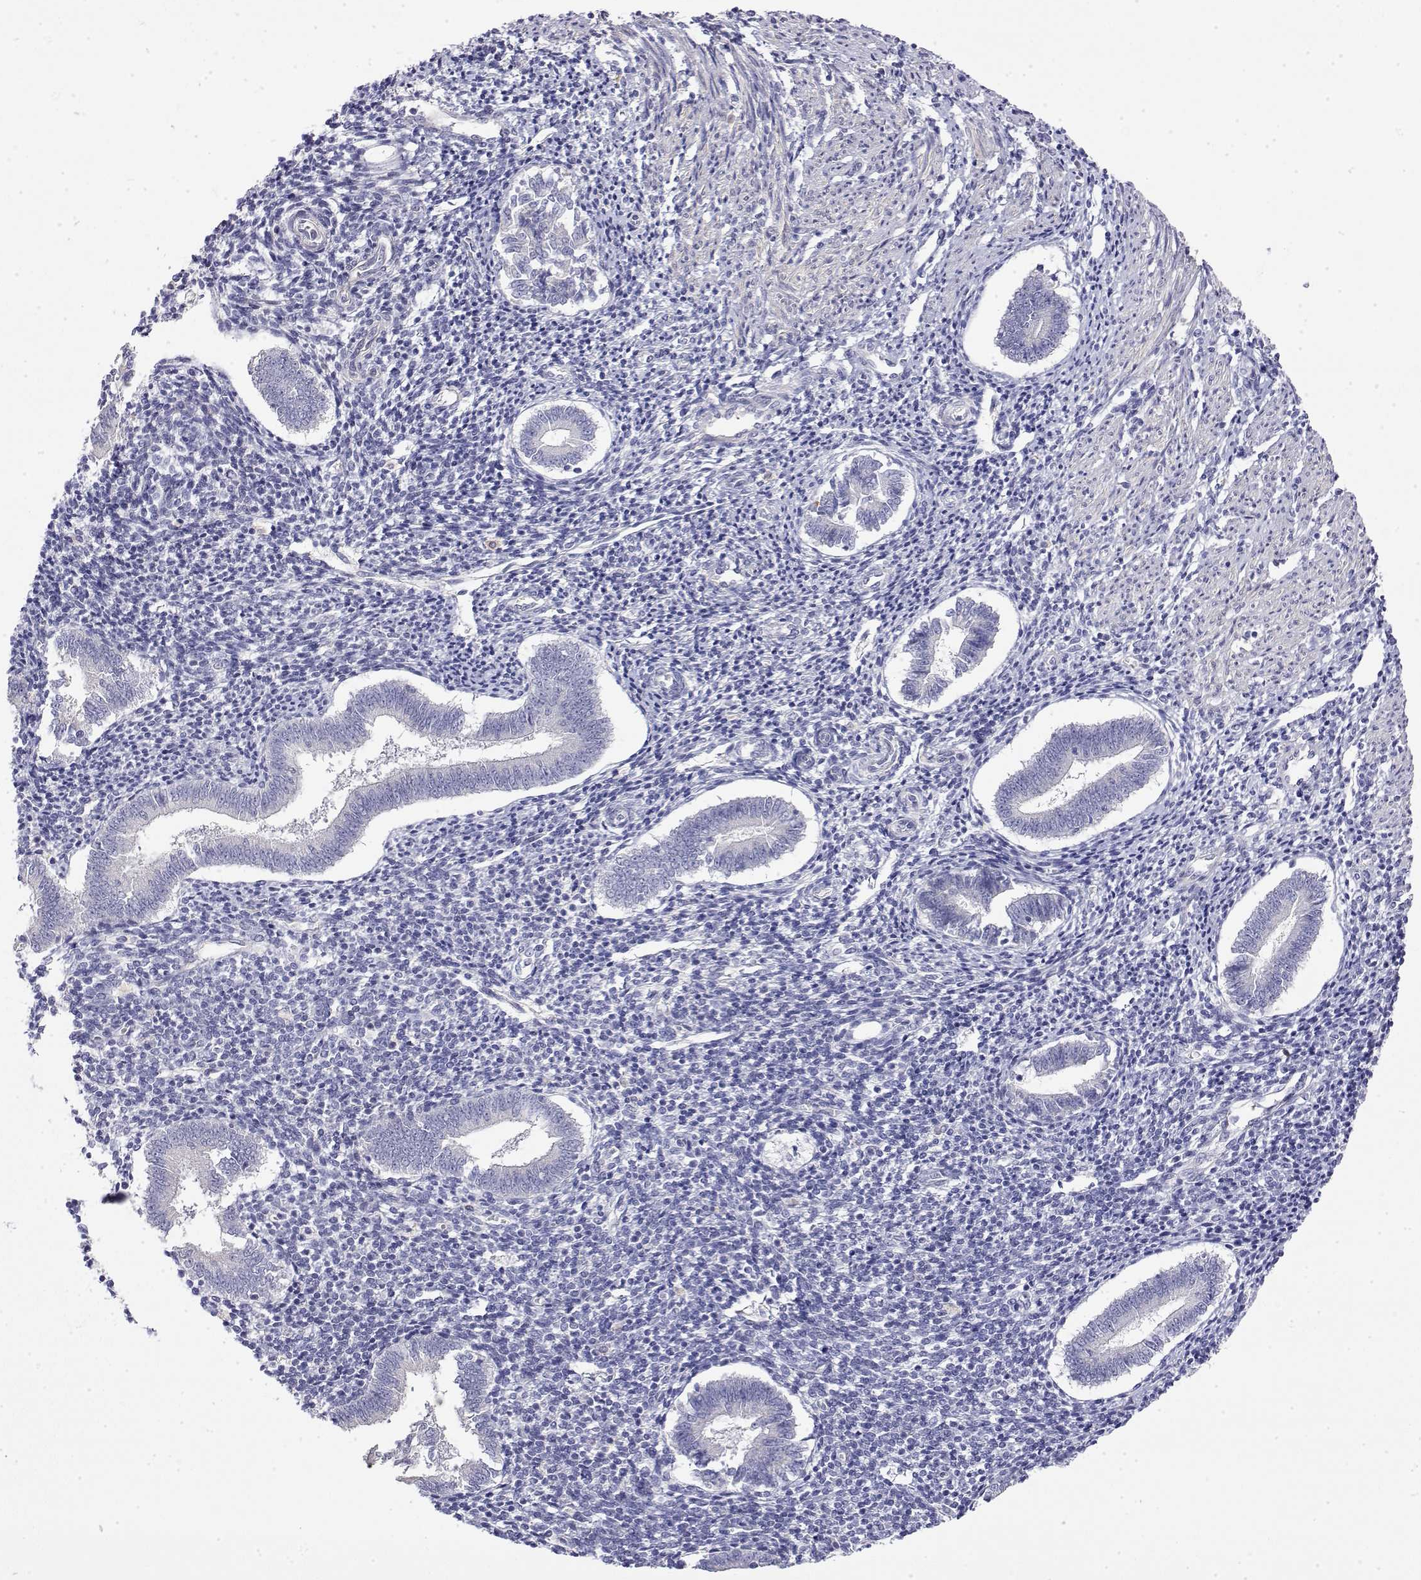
{"staining": {"intensity": "negative", "quantity": "none", "location": "none"}, "tissue": "endometrium", "cell_type": "Cells in endometrial stroma", "image_type": "normal", "snomed": [{"axis": "morphology", "description": "Normal tissue, NOS"}, {"axis": "topography", "description": "Endometrium"}], "caption": "Photomicrograph shows no significant protein expression in cells in endometrial stroma of unremarkable endometrium. The staining is performed using DAB (3,3'-diaminobenzidine) brown chromogen with nuclei counter-stained in using hematoxylin.", "gene": "LY6D", "patient": {"sex": "female", "age": 25}}